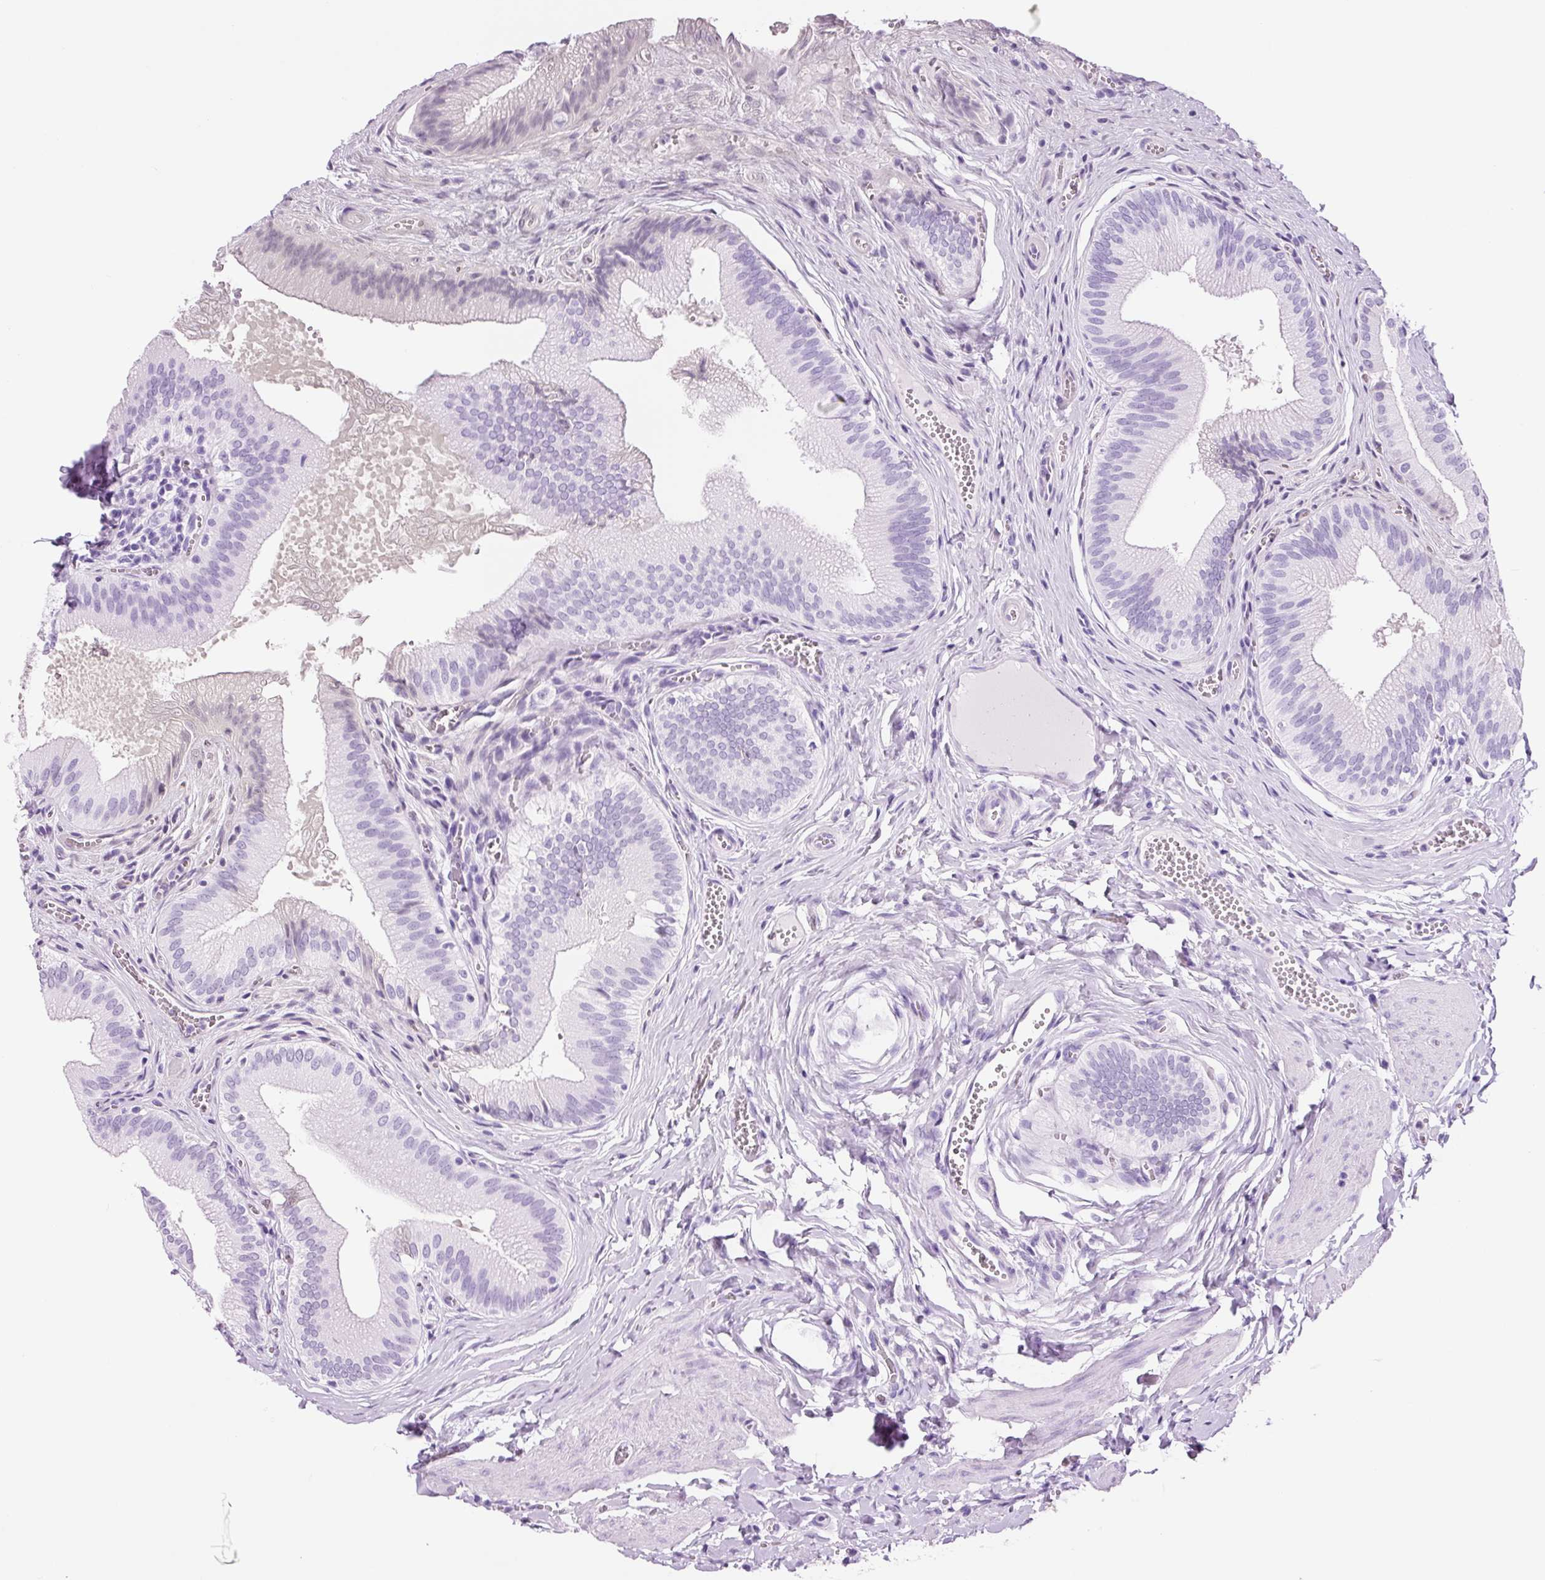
{"staining": {"intensity": "negative", "quantity": "none", "location": "none"}, "tissue": "gallbladder", "cell_type": "Glandular cells", "image_type": "normal", "snomed": [{"axis": "morphology", "description": "Normal tissue, NOS"}, {"axis": "topography", "description": "Gallbladder"}], "caption": "Image shows no protein staining in glandular cells of unremarkable gallbladder.", "gene": "ADSS1", "patient": {"sex": "male", "age": 17}}